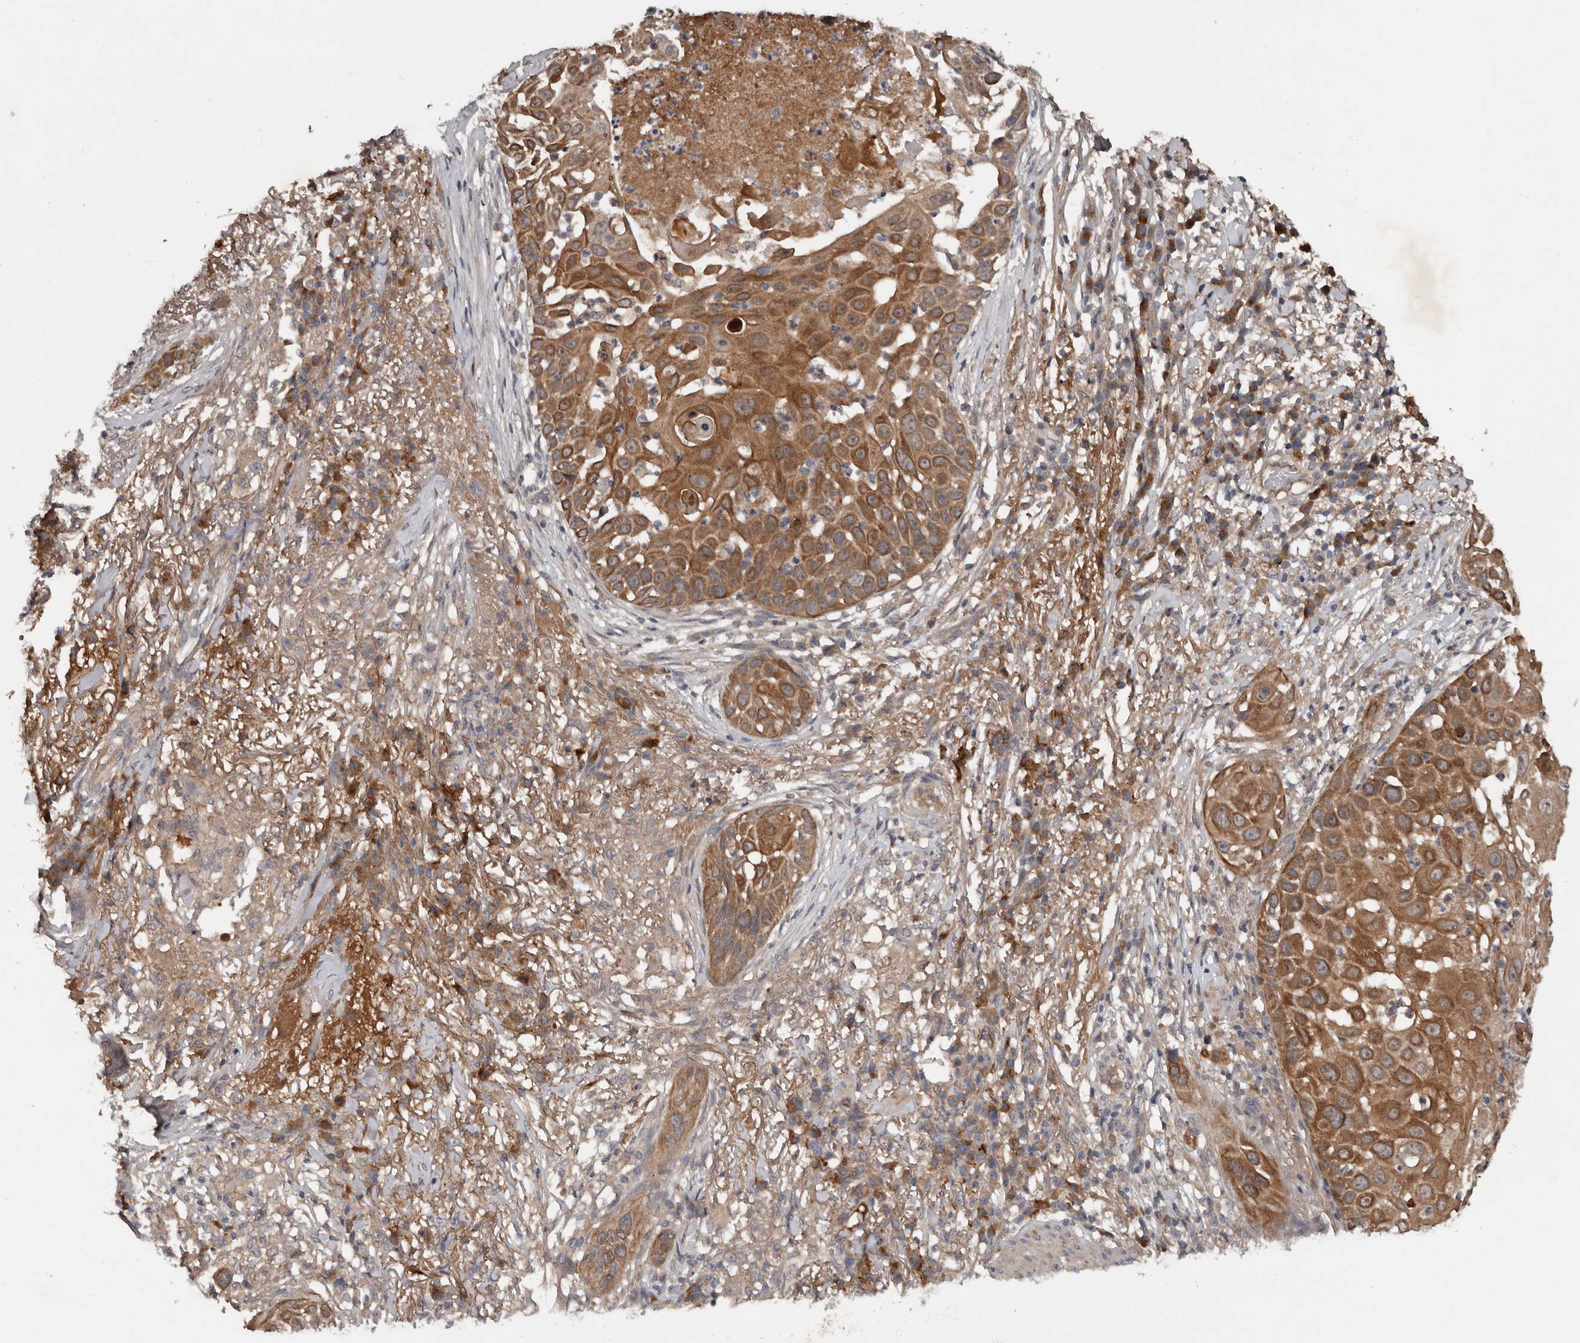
{"staining": {"intensity": "strong", "quantity": ">75%", "location": "cytoplasmic/membranous"}, "tissue": "skin cancer", "cell_type": "Tumor cells", "image_type": "cancer", "snomed": [{"axis": "morphology", "description": "Squamous cell carcinoma, NOS"}, {"axis": "topography", "description": "Skin"}], "caption": "Tumor cells demonstrate high levels of strong cytoplasmic/membranous positivity in about >75% of cells in human skin cancer (squamous cell carcinoma).", "gene": "DNAJB4", "patient": {"sex": "female", "age": 44}}